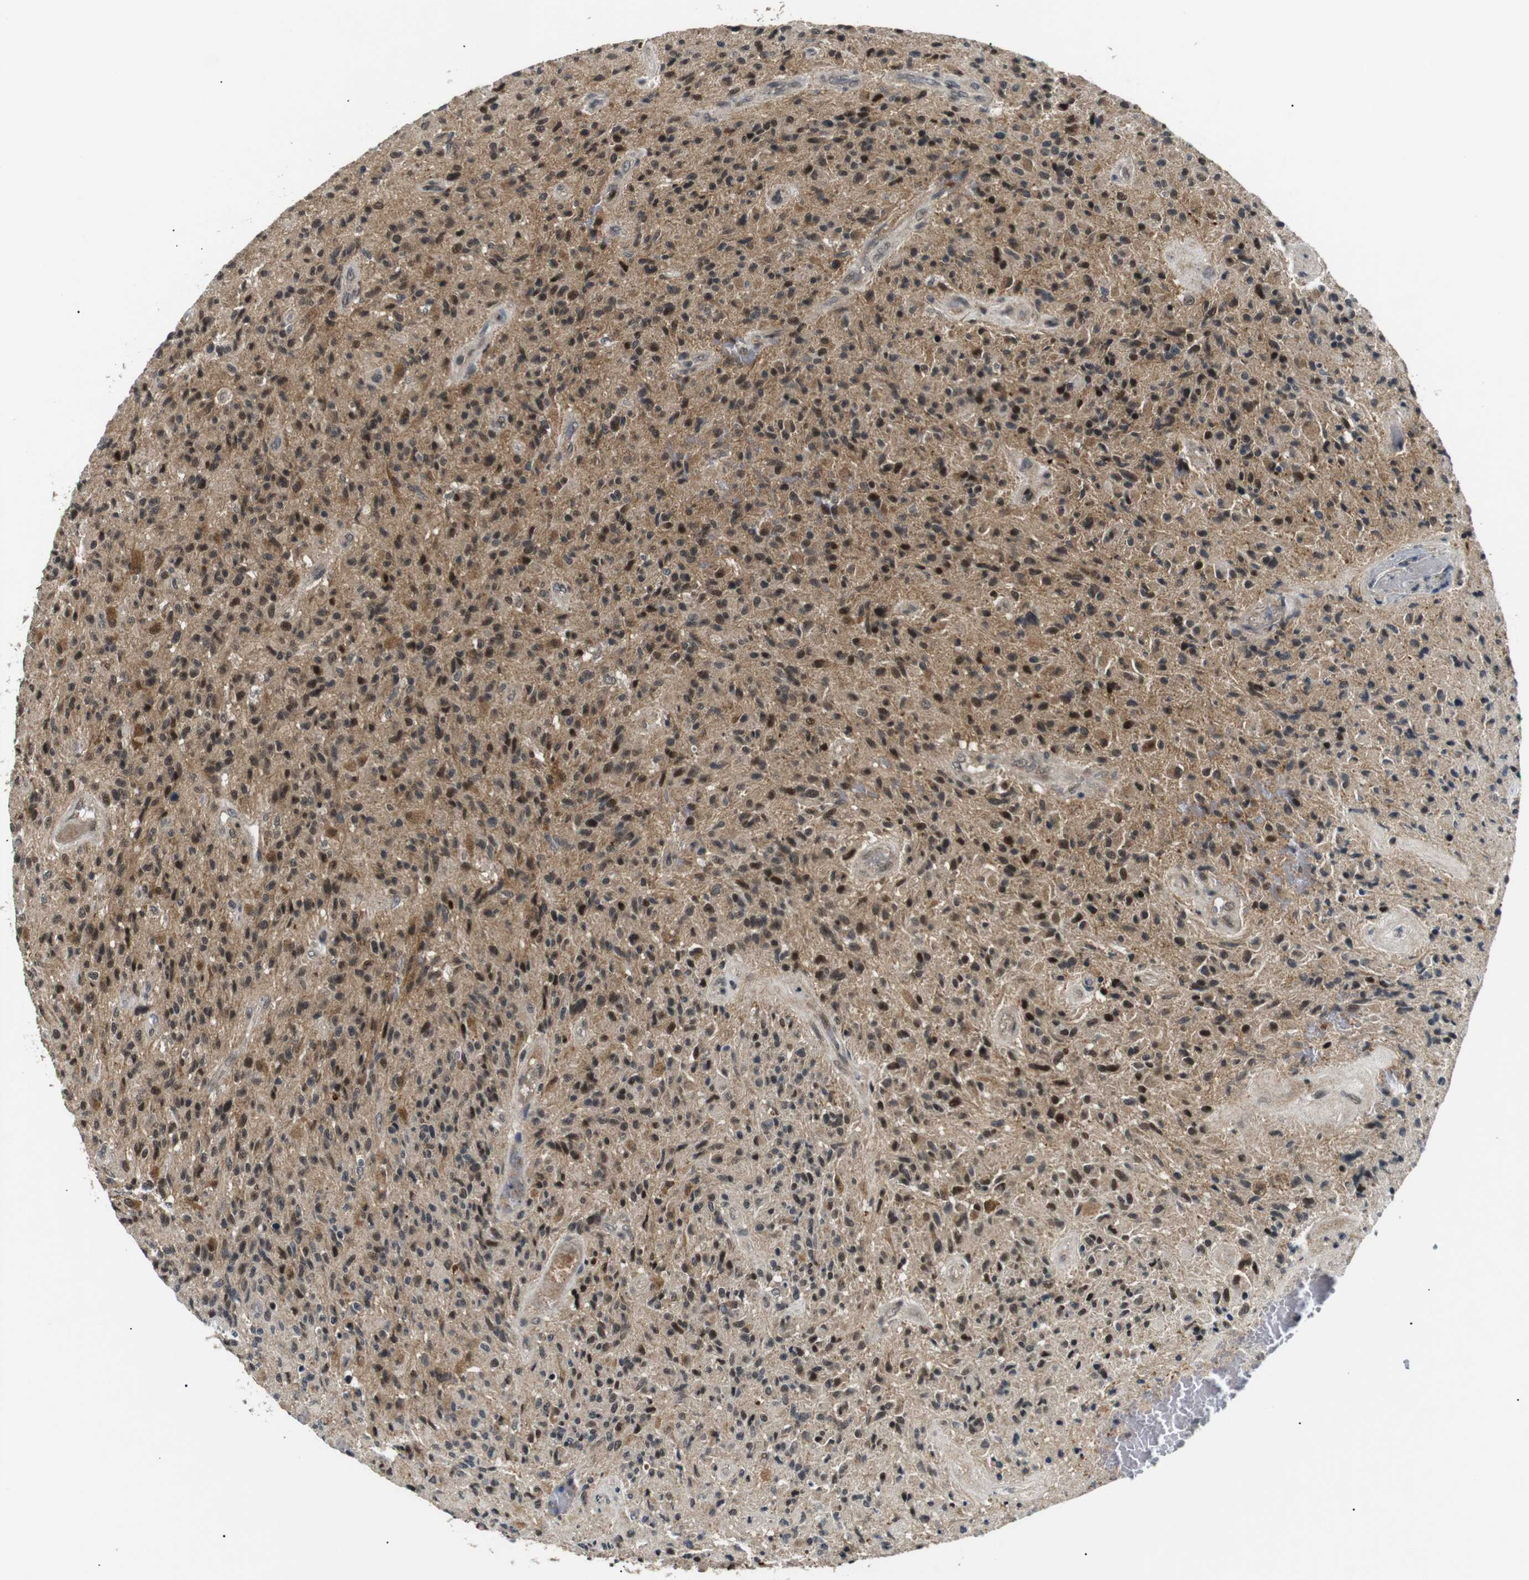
{"staining": {"intensity": "strong", "quantity": ">75%", "location": "cytoplasmic/membranous,nuclear"}, "tissue": "glioma", "cell_type": "Tumor cells", "image_type": "cancer", "snomed": [{"axis": "morphology", "description": "Glioma, malignant, High grade"}, {"axis": "topography", "description": "Brain"}], "caption": "This is an image of IHC staining of glioma, which shows strong positivity in the cytoplasmic/membranous and nuclear of tumor cells.", "gene": "SKP1", "patient": {"sex": "male", "age": 71}}